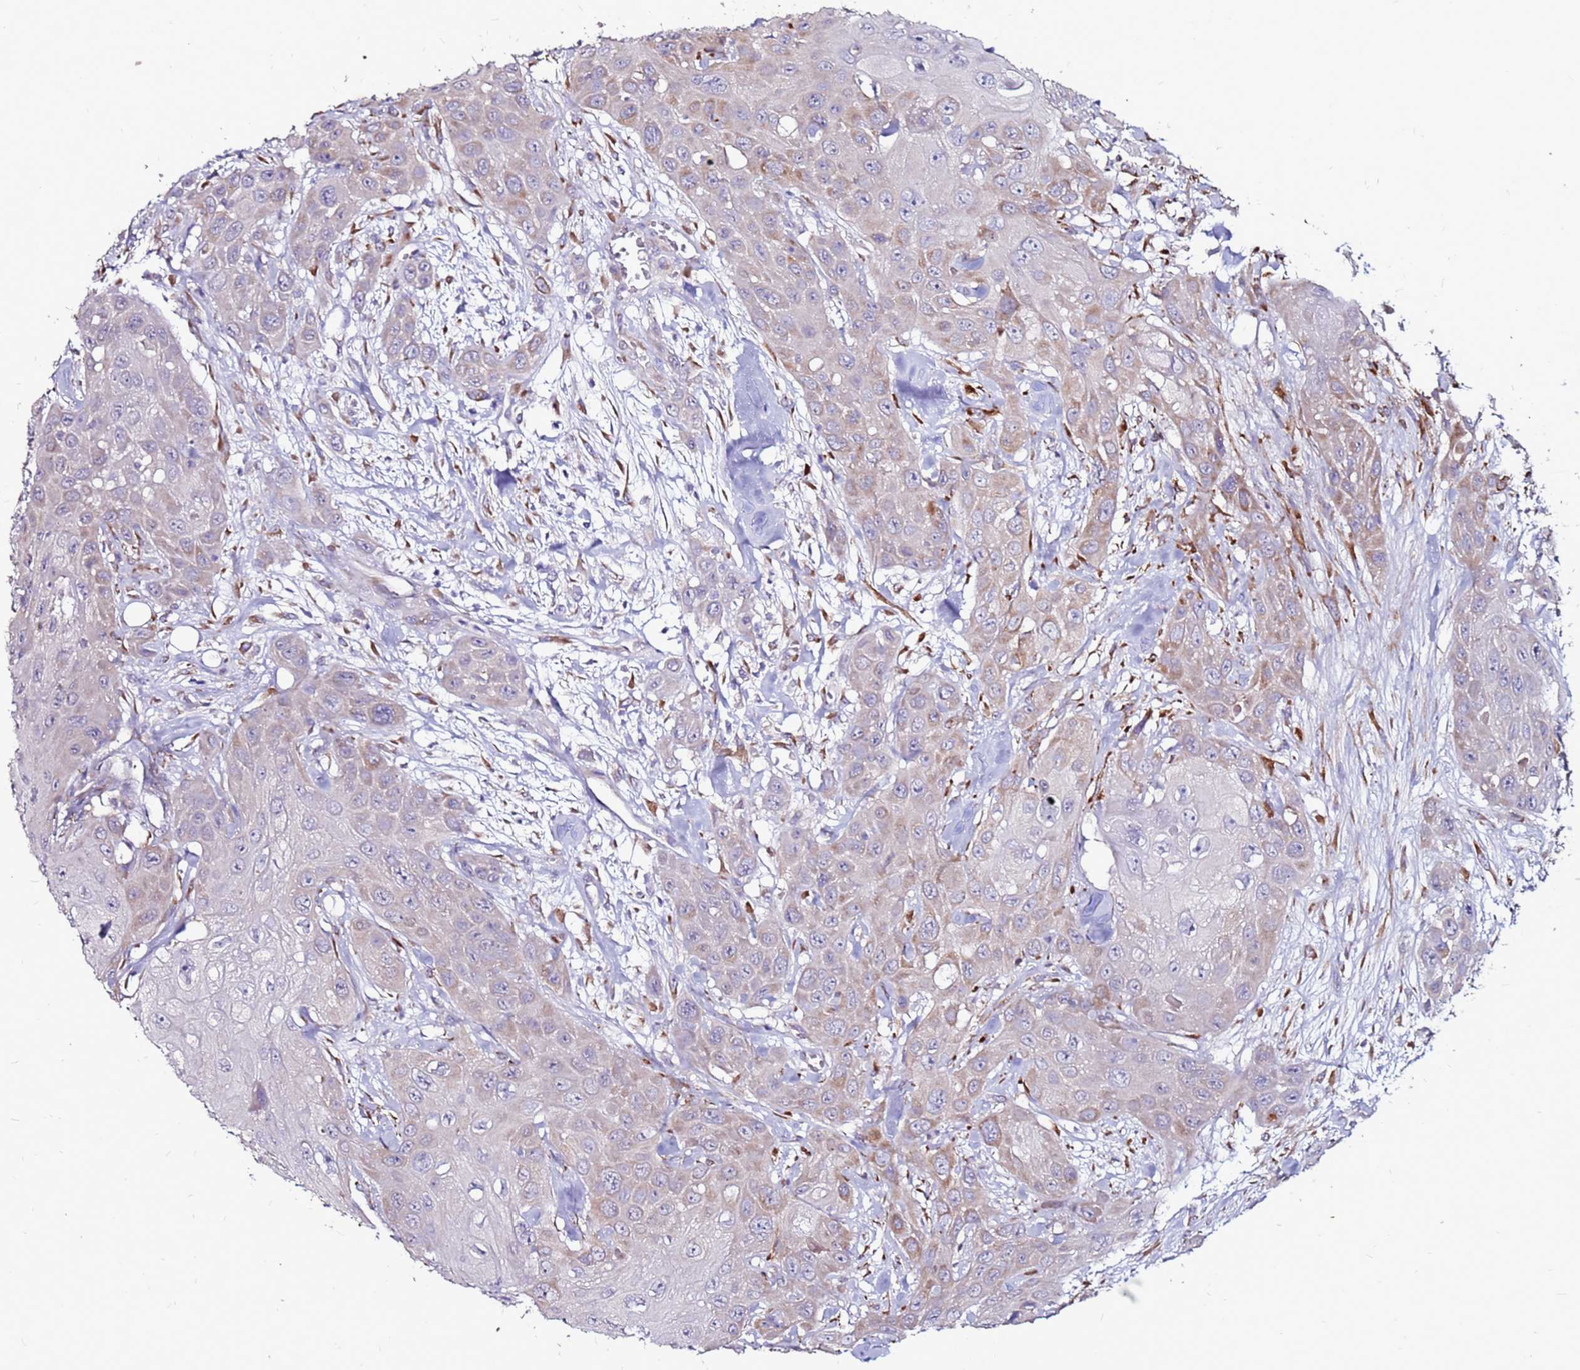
{"staining": {"intensity": "moderate", "quantity": "25%-75%", "location": "cytoplasmic/membranous"}, "tissue": "head and neck cancer", "cell_type": "Tumor cells", "image_type": "cancer", "snomed": [{"axis": "morphology", "description": "Squamous cell carcinoma, NOS"}, {"axis": "topography", "description": "Head-Neck"}], "caption": "Protein staining exhibits moderate cytoplasmic/membranous positivity in about 25%-75% of tumor cells in head and neck squamous cell carcinoma. (Brightfield microscopy of DAB IHC at high magnification).", "gene": "SLC44A3", "patient": {"sex": "male", "age": 81}}